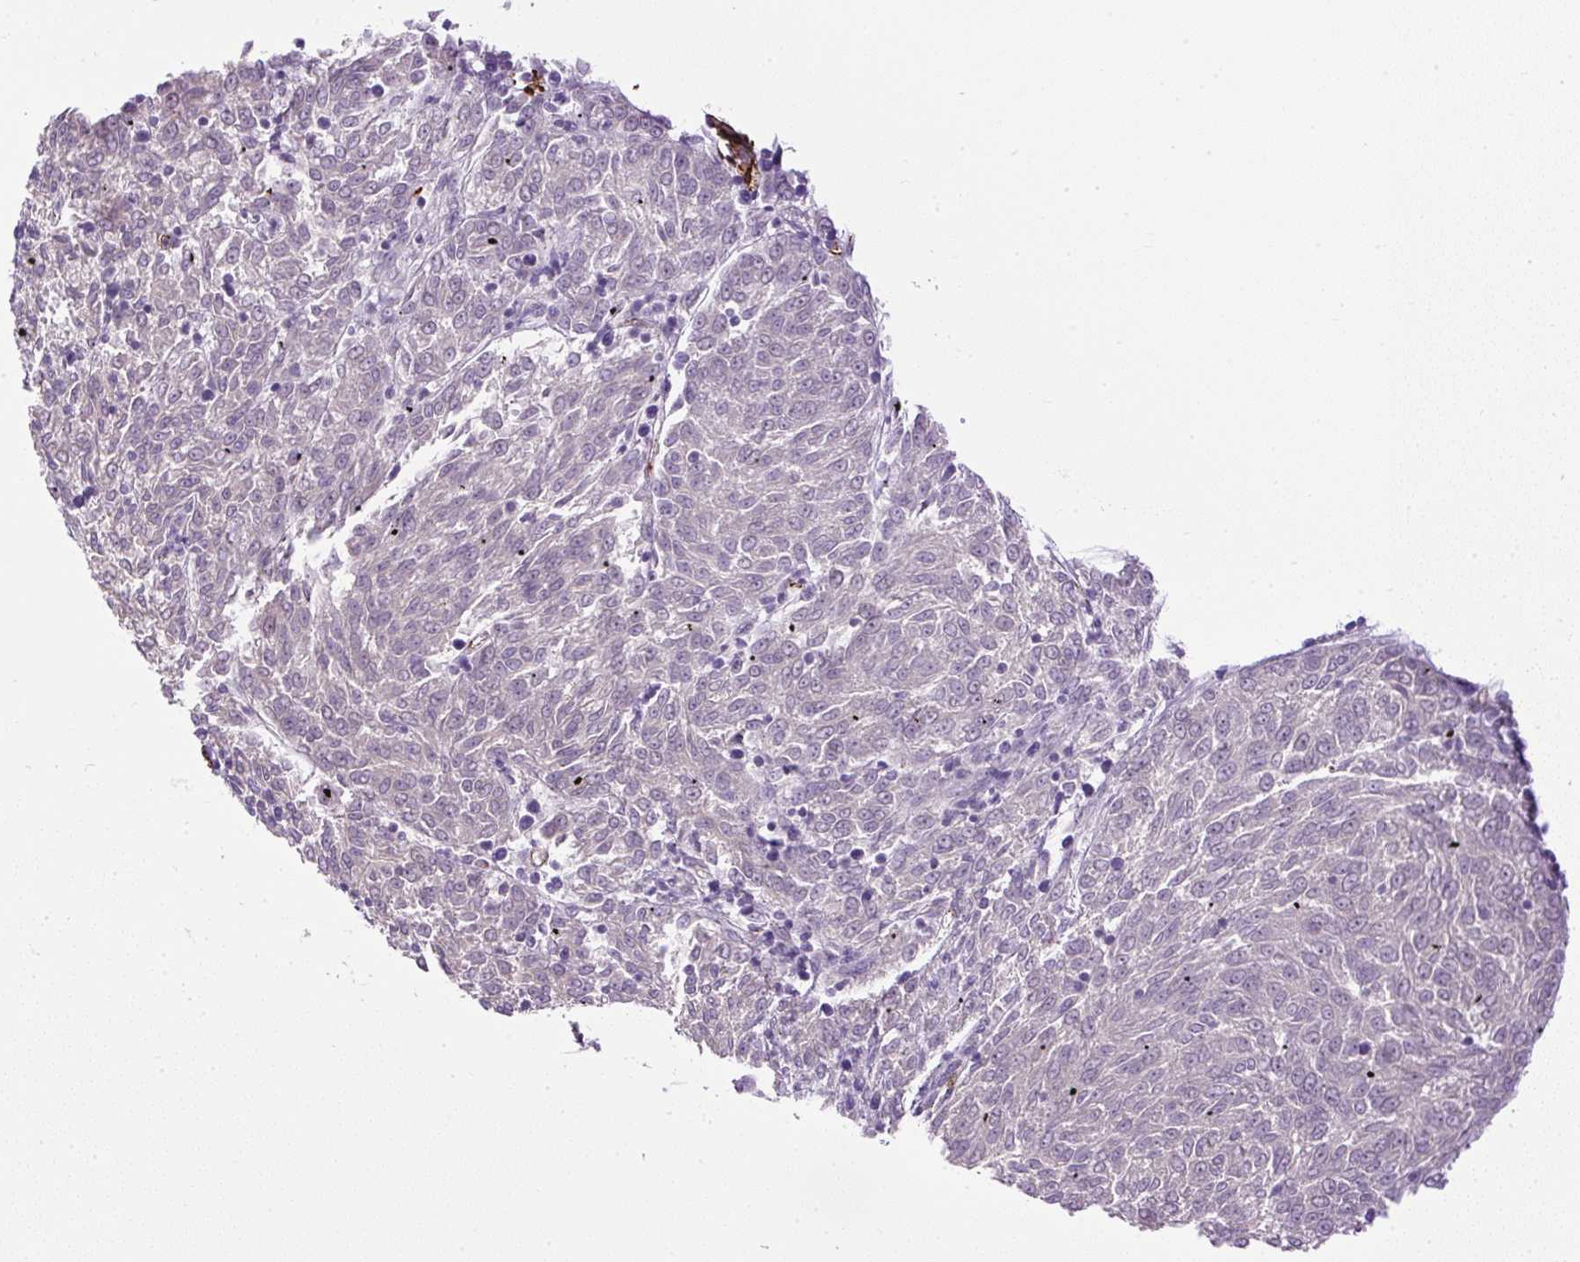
{"staining": {"intensity": "negative", "quantity": "none", "location": "none"}, "tissue": "melanoma", "cell_type": "Tumor cells", "image_type": "cancer", "snomed": [{"axis": "morphology", "description": "Malignant melanoma, NOS"}, {"axis": "topography", "description": "Skin"}], "caption": "Immunohistochemical staining of malignant melanoma demonstrates no significant positivity in tumor cells.", "gene": "LEFTY2", "patient": {"sex": "female", "age": 72}}